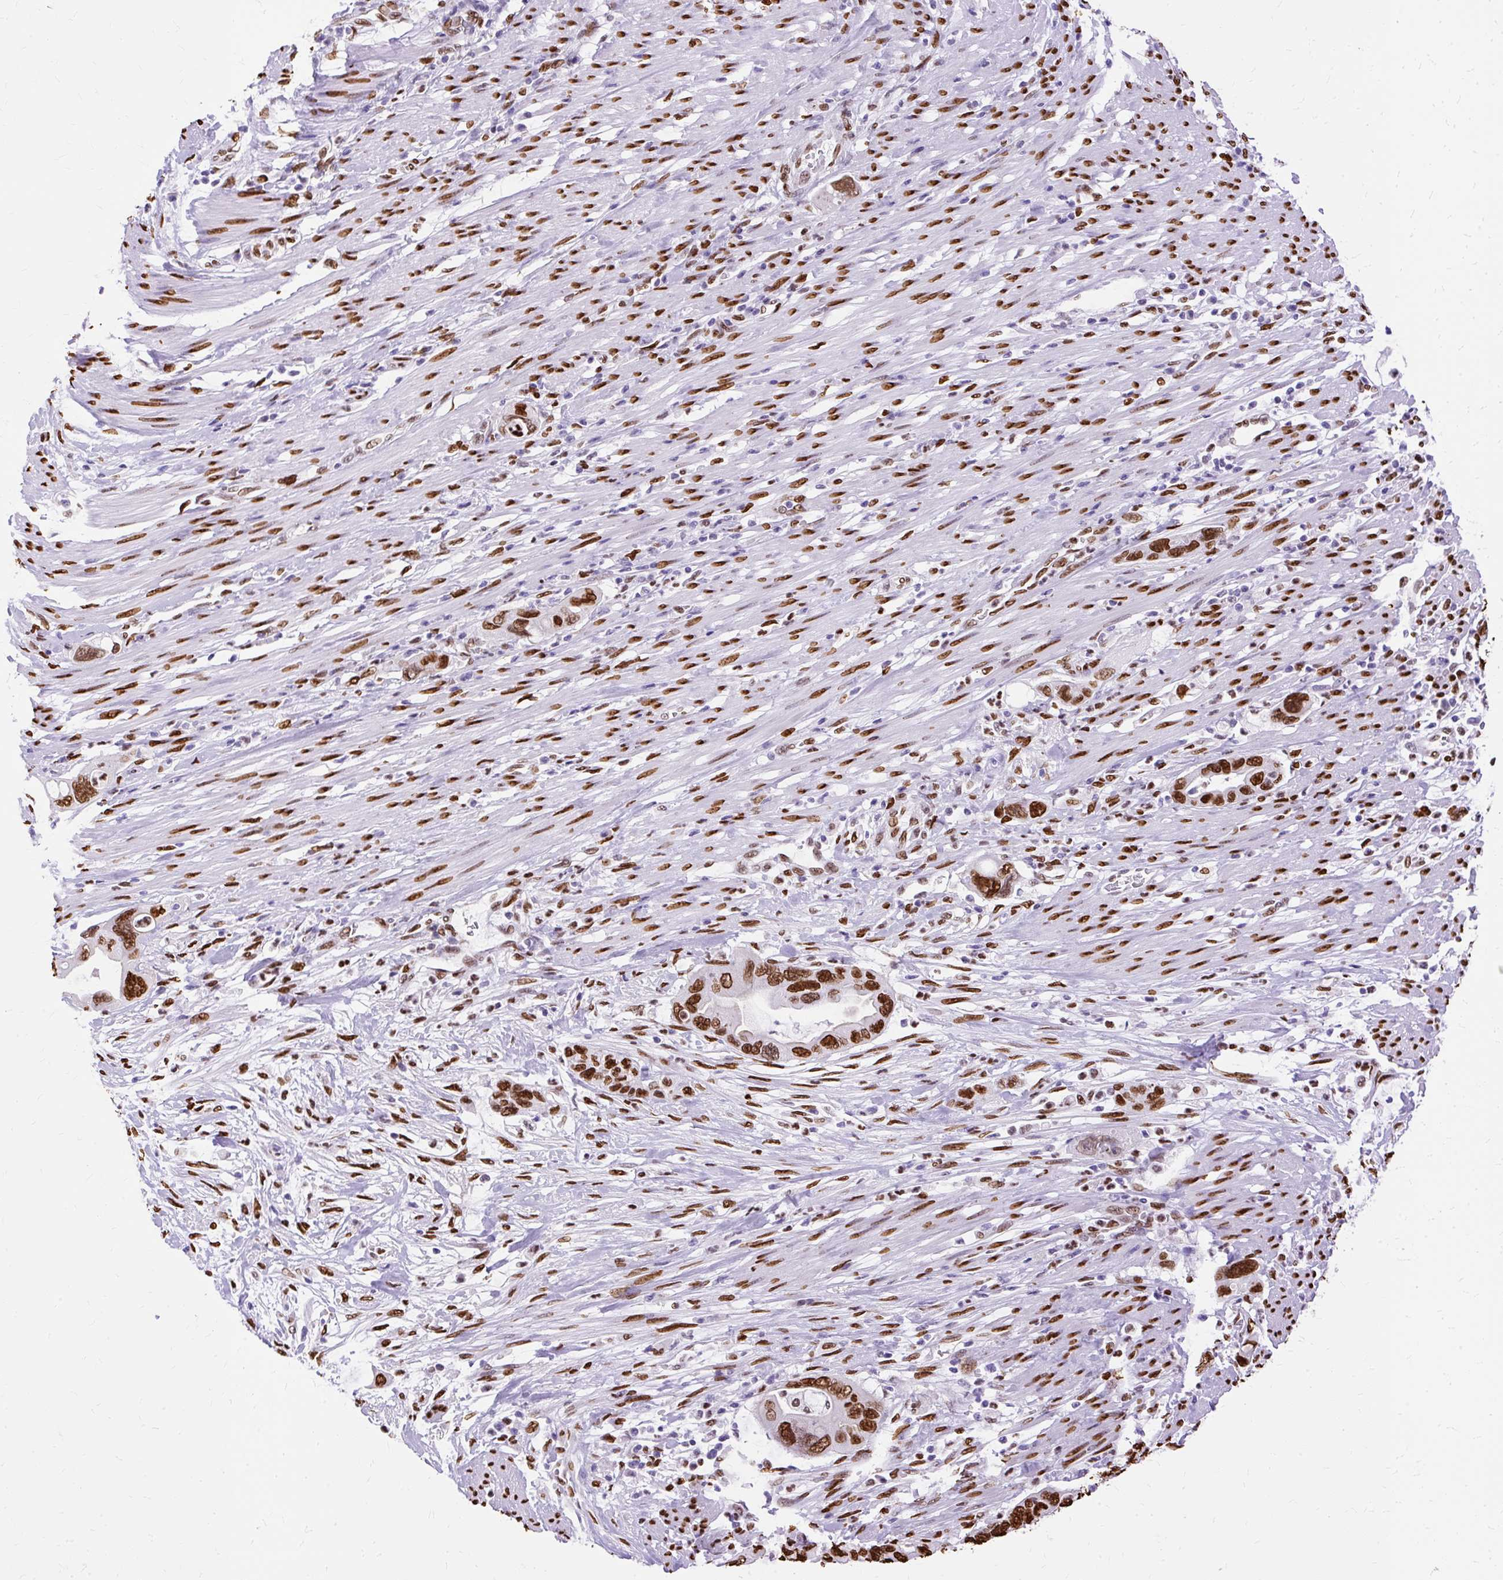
{"staining": {"intensity": "strong", "quantity": ">75%", "location": "nuclear"}, "tissue": "pancreatic cancer", "cell_type": "Tumor cells", "image_type": "cancer", "snomed": [{"axis": "morphology", "description": "Adenocarcinoma, NOS"}, {"axis": "topography", "description": "Pancreas"}], "caption": "Strong nuclear expression for a protein is appreciated in approximately >75% of tumor cells of pancreatic cancer using immunohistochemistry (IHC).", "gene": "TMEM184C", "patient": {"sex": "female", "age": 71}}